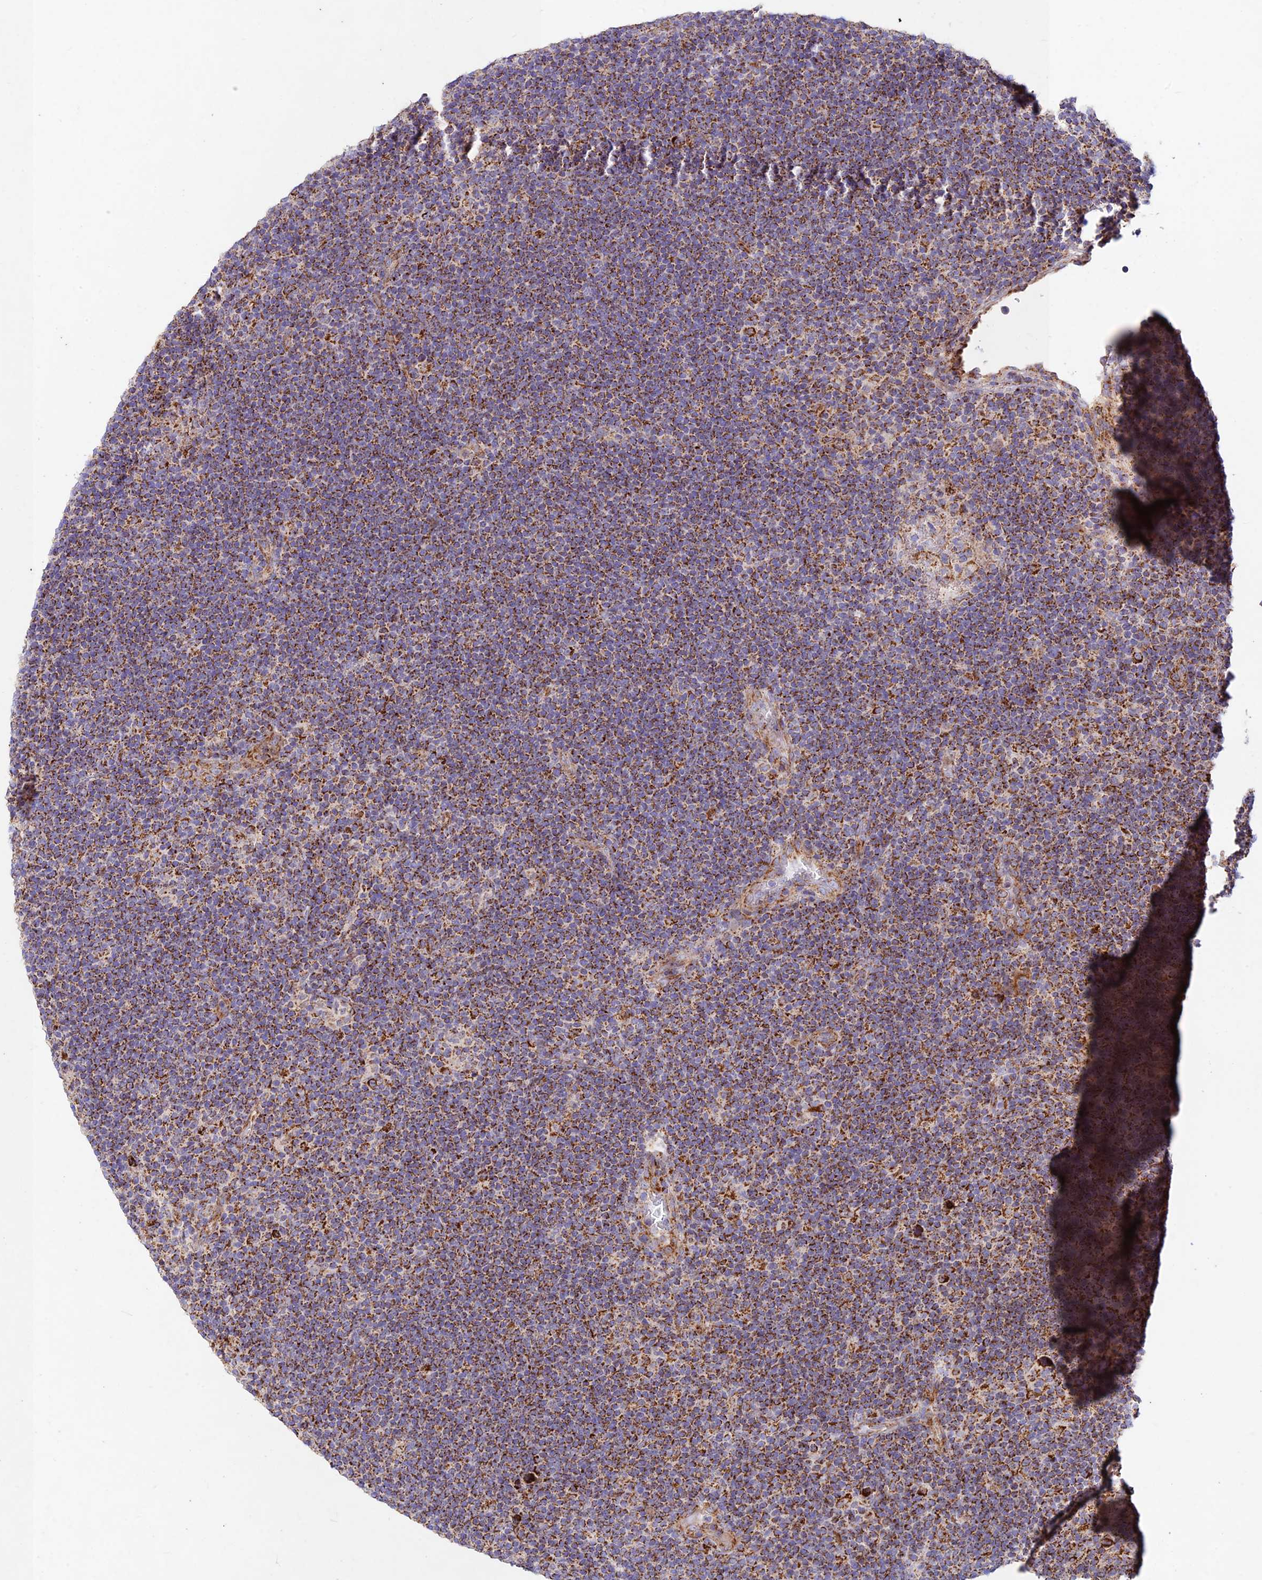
{"staining": {"intensity": "moderate", "quantity": ">75%", "location": "cytoplasmic/membranous"}, "tissue": "lymphoma", "cell_type": "Tumor cells", "image_type": "cancer", "snomed": [{"axis": "morphology", "description": "Hodgkin's disease, NOS"}, {"axis": "topography", "description": "Lymph node"}], "caption": "A brown stain shows moderate cytoplasmic/membranous positivity of a protein in human Hodgkin's disease tumor cells. The staining was performed using DAB, with brown indicating positive protein expression. Nuclei are stained blue with hematoxylin.", "gene": "KHDC3L", "patient": {"sex": "female", "age": 57}}